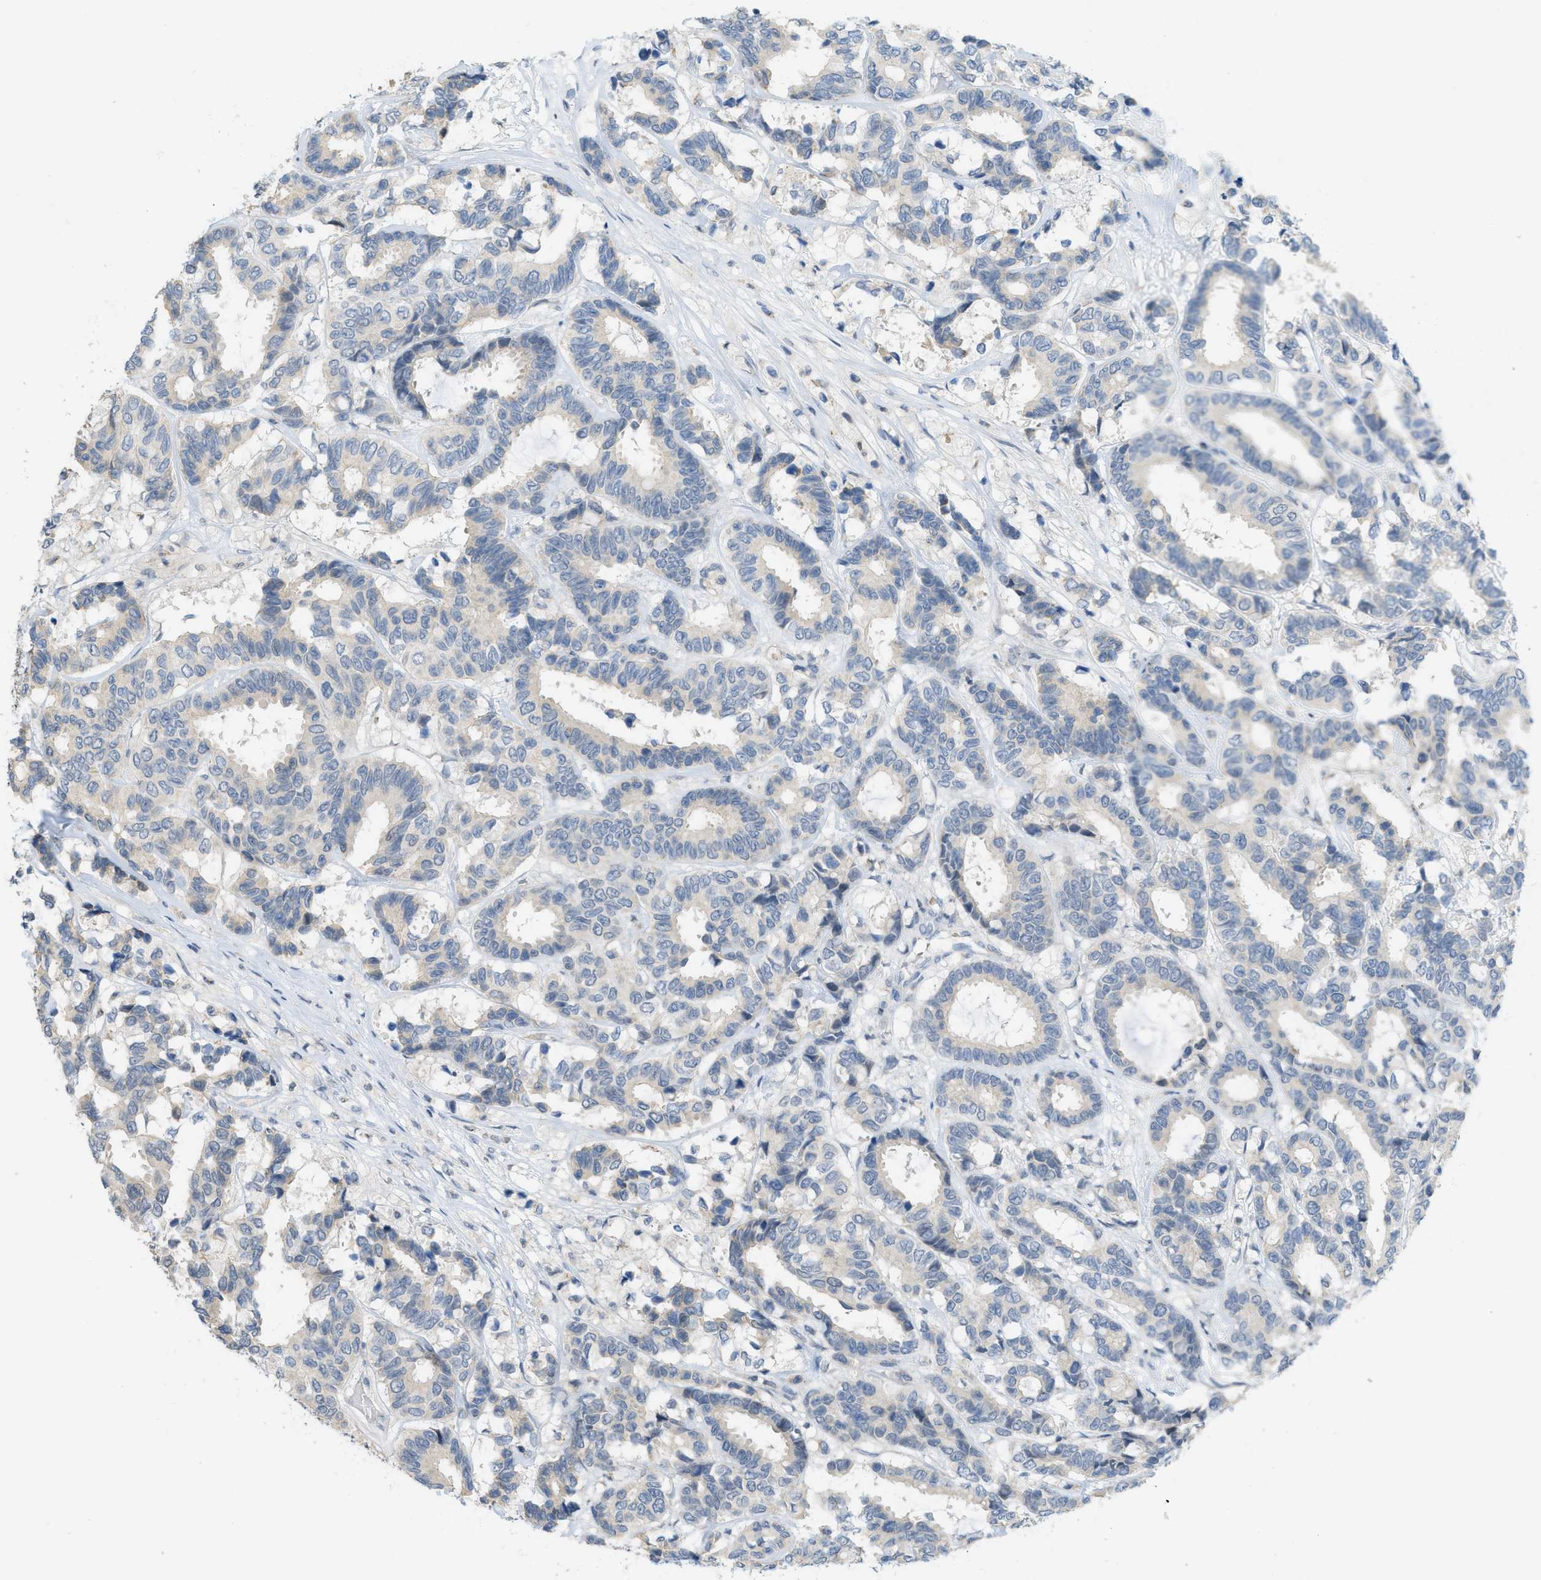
{"staining": {"intensity": "weak", "quantity": "<25%", "location": "cytoplasmic/membranous"}, "tissue": "breast cancer", "cell_type": "Tumor cells", "image_type": "cancer", "snomed": [{"axis": "morphology", "description": "Duct carcinoma"}, {"axis": "topography", "description": "Breast"}], "caption": "The micrograph shows no staining of tumor cells in breast intraductal carcinoma. The staining is performed using DAB (3,3'-diaminobenzidine) brown chromogen with nuclei counter-stained in using hematoxylin.", "gene": "TXNDC2", "patient": {"sex": "female", "age": 87}}